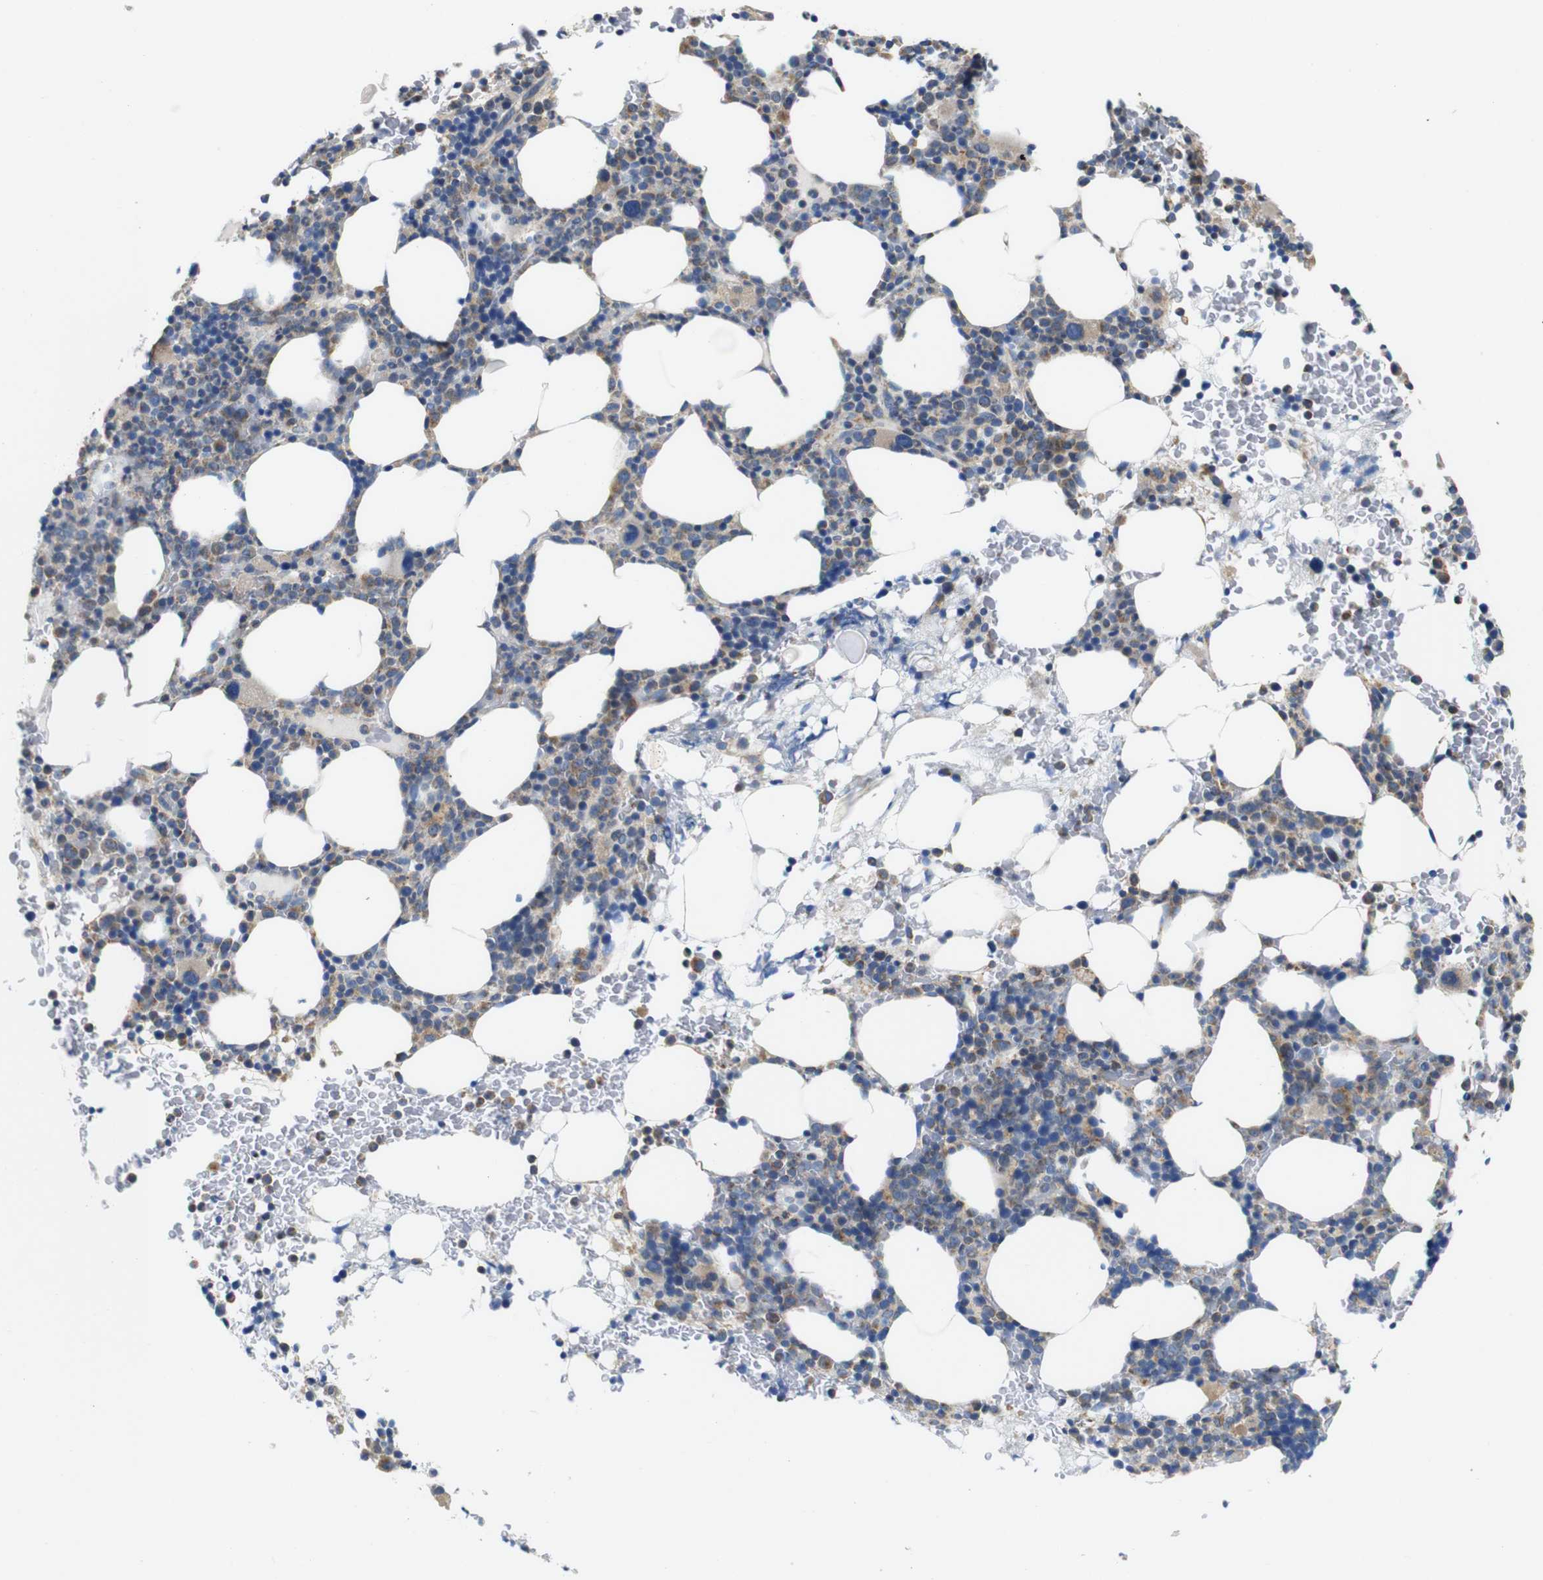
{"staining": {"intensity": "moderate", "quantity": "25%-75%", "location": "cytoplasmic/membranous"}, "tissue": "bone marrow", "cell_type": "Hematopoietic cells", "image_type": "normal", "snomed": [{"axis": "morphology", "description": "Normal tissue, NOS"}, {"axis": "morphology", "description": "Inflammation, NOS"}, {"axis": "topography", "description": "Bone marrow"}], "caption": "Bone marrow stained with immunohistochemistry displays moderate cytoplasmic/membranous positivity in approximately 25%-75% of hematopoietic cells. (DAB (3,3'-diaminobenzidine) IHC, brown staining for protein, blue staining for nuclei).", "gene": "PDCD1LG2", "patient": {"sex": "female", "age": 84}}